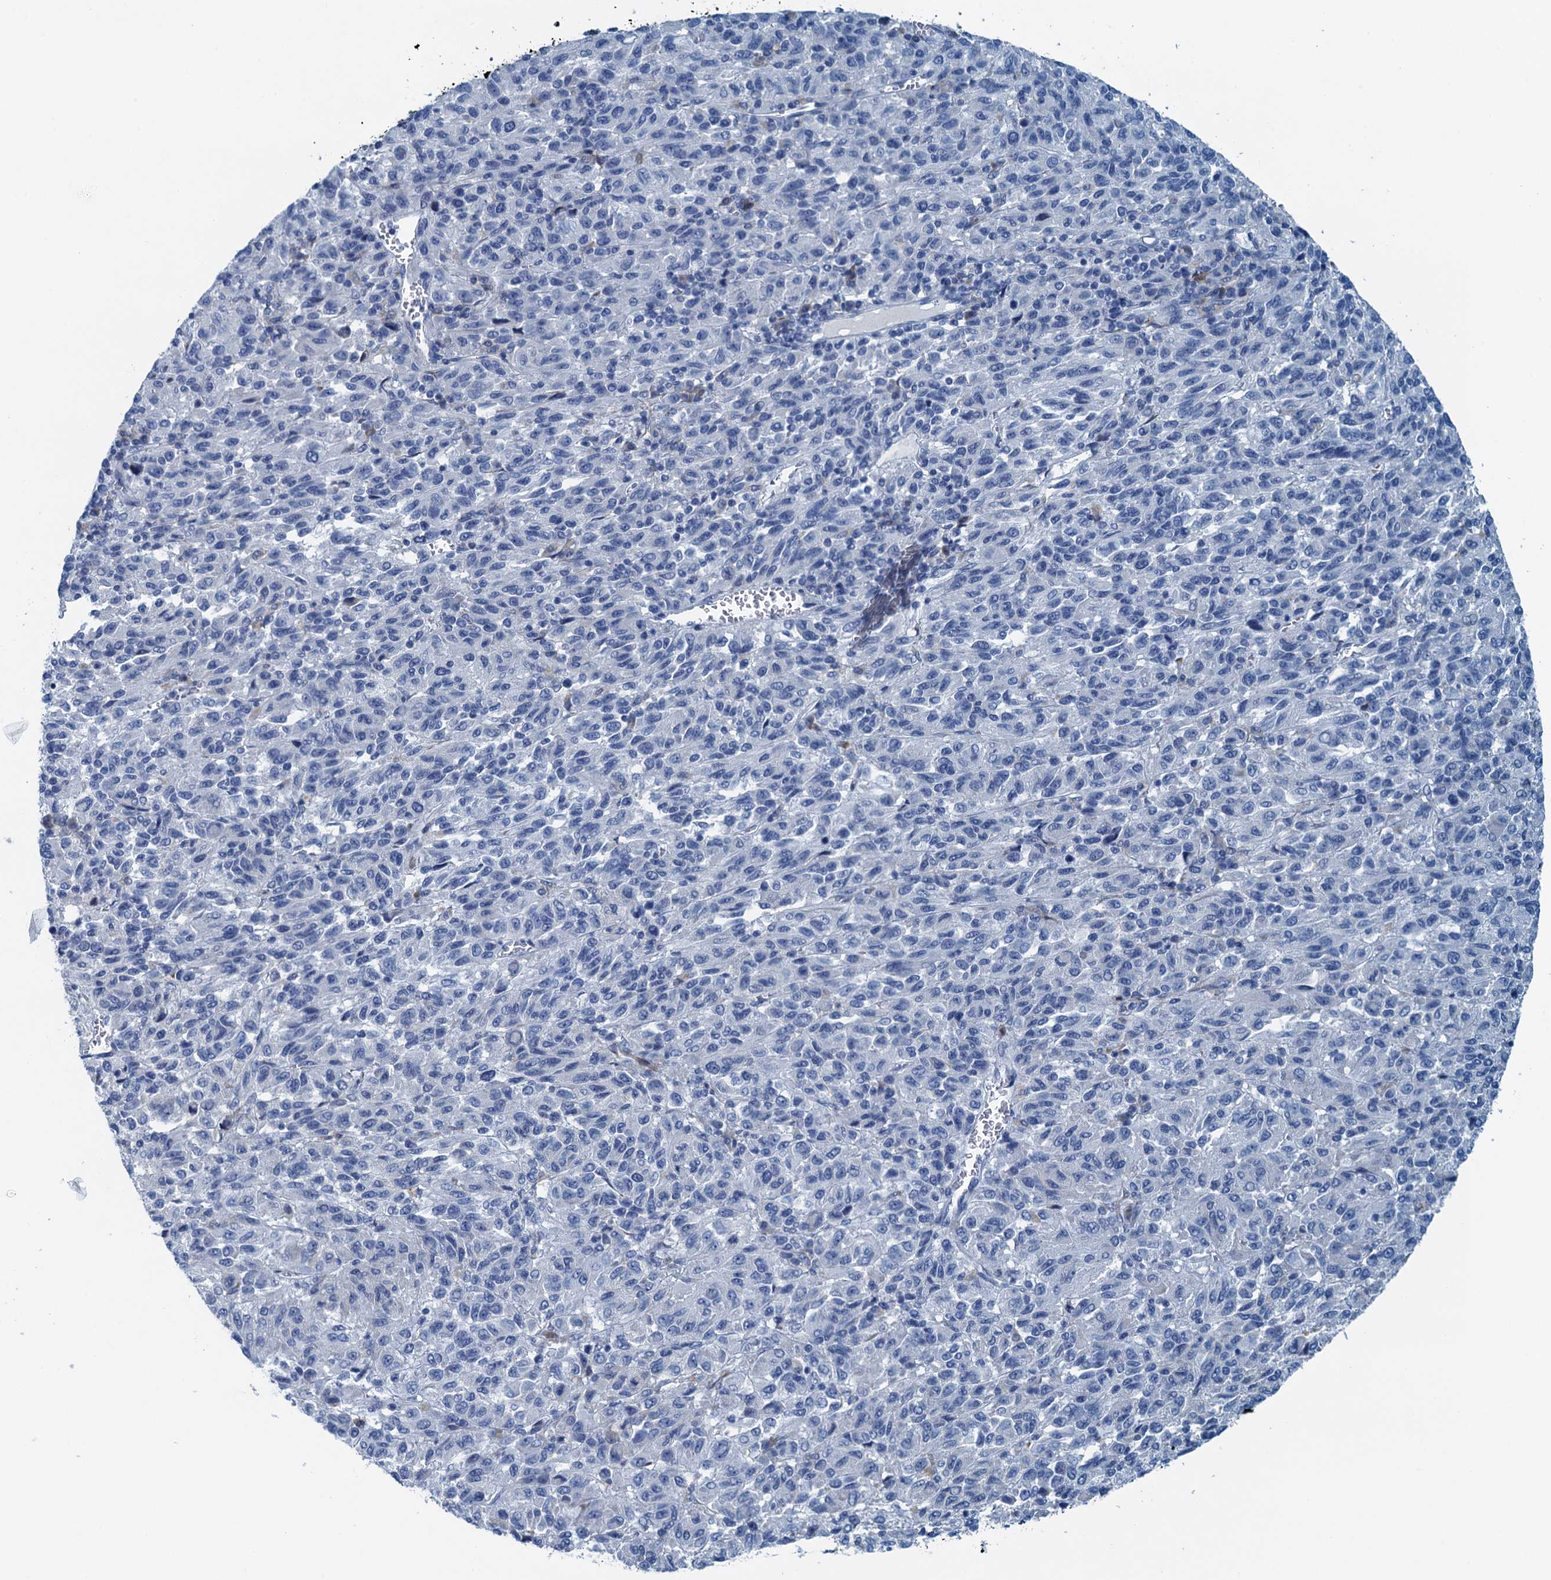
{"staining": {"intensity": "negative", "quantity": "none", "location": "none"}, "tissue": "melanoma", "cell_type": "Tumor cells", "image_type": "cancer", "snomed": [{"axis": "morphology", "description": "Malignant melanoma, Metastatic site"}, {"axis": "topography", "description": "Lung"}], "caption": "Tumor cells show no significant staining in melanoma.", "gene": "C10orf88", "patient": {"sex": "male", "age": 64}}